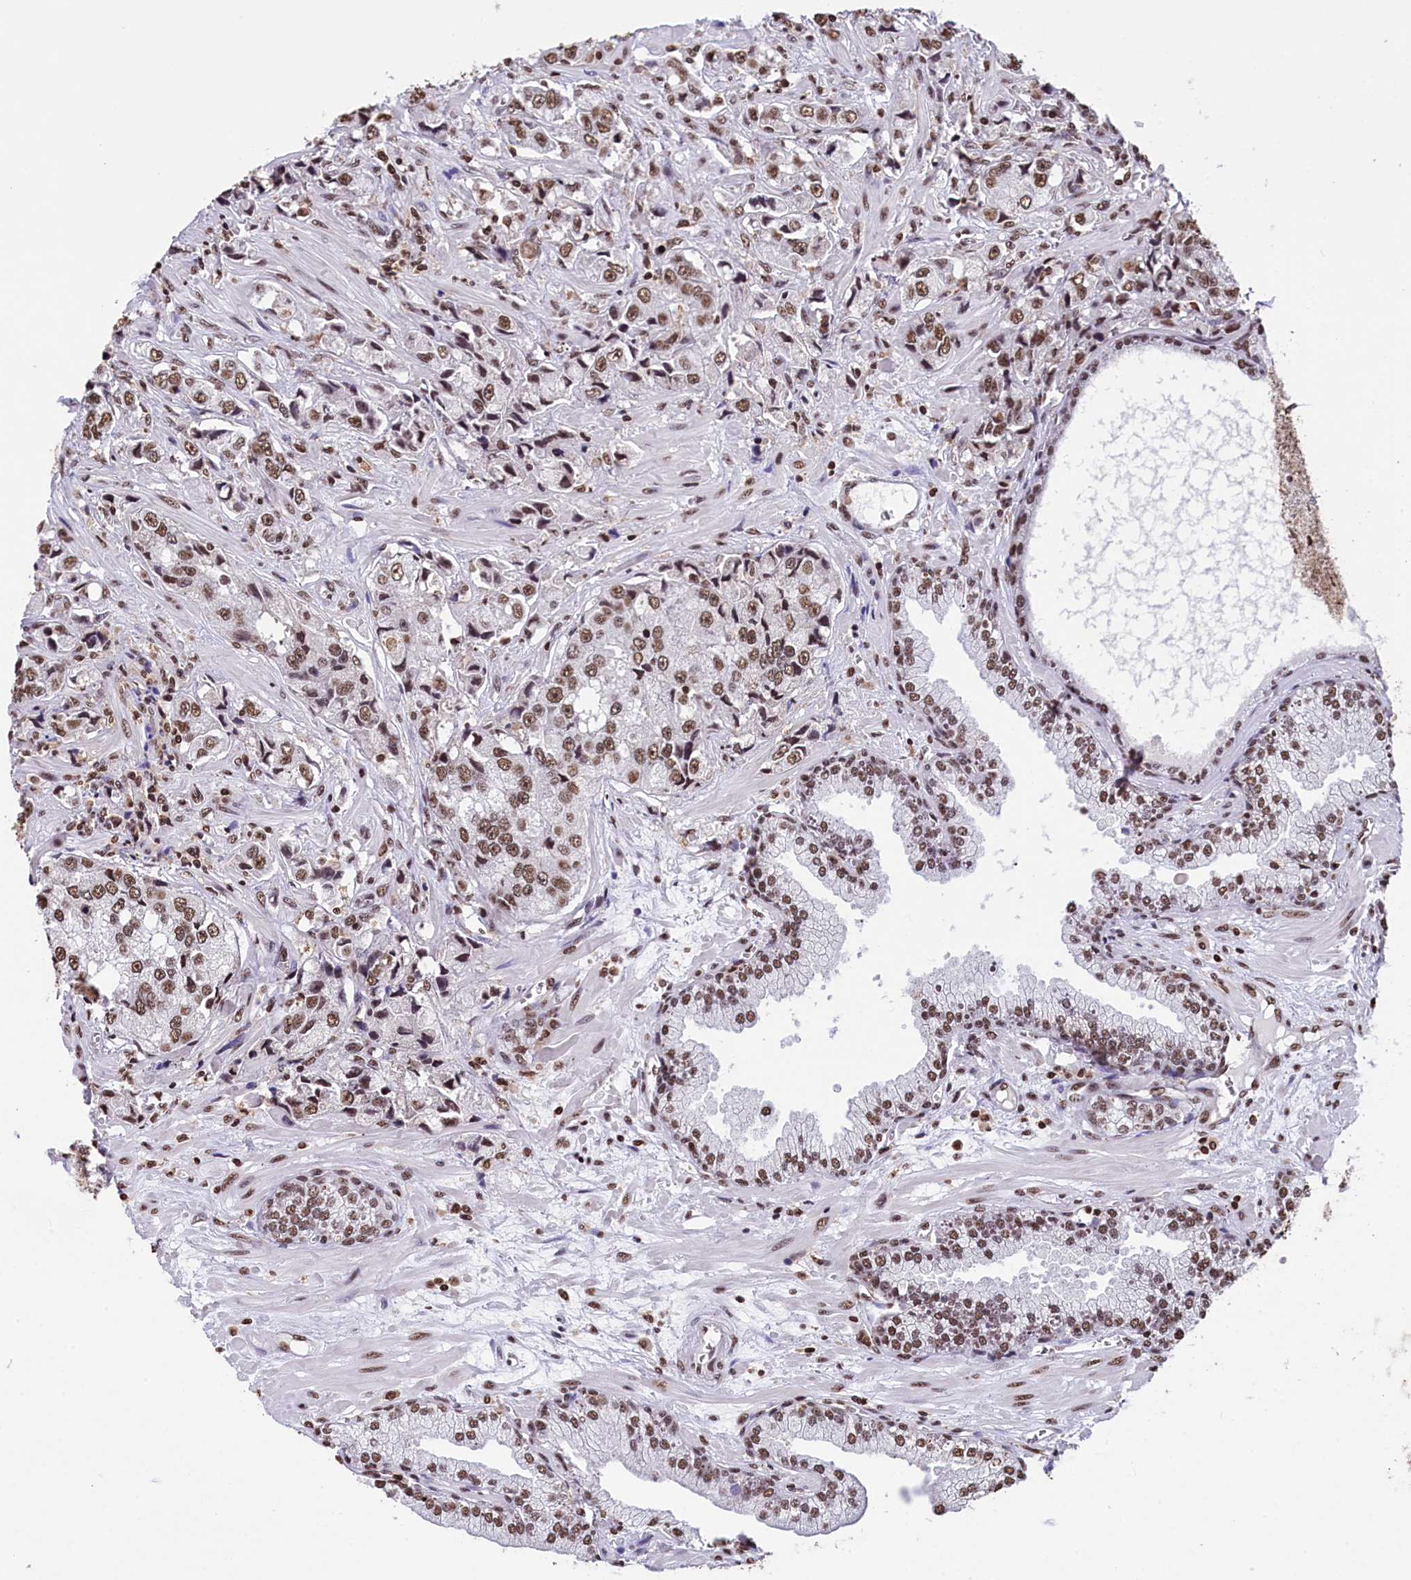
{"staining": {"intensity": "moderate", "quantity": ">75%", "location": "nuclear"}, "tissue": "prostate cancer", "cell_type": "Tumor cells", "image_type": "cancer", "snomed": [{"axis": "morphology", "description": "Adenocarcinoma, High grade"}, {"axis": "topography", "description": "Prostate"}], "caption": "Protein staining displays moderate nuclear expression in about >75% of tumor cells in prostate cancer (adenocarcinoma (high-grade)). (DAB = brown stain, brightfield microscopy at high magnification).", "gene": "SNRPD2", "patient": {"sex": "male", "age": 74}}